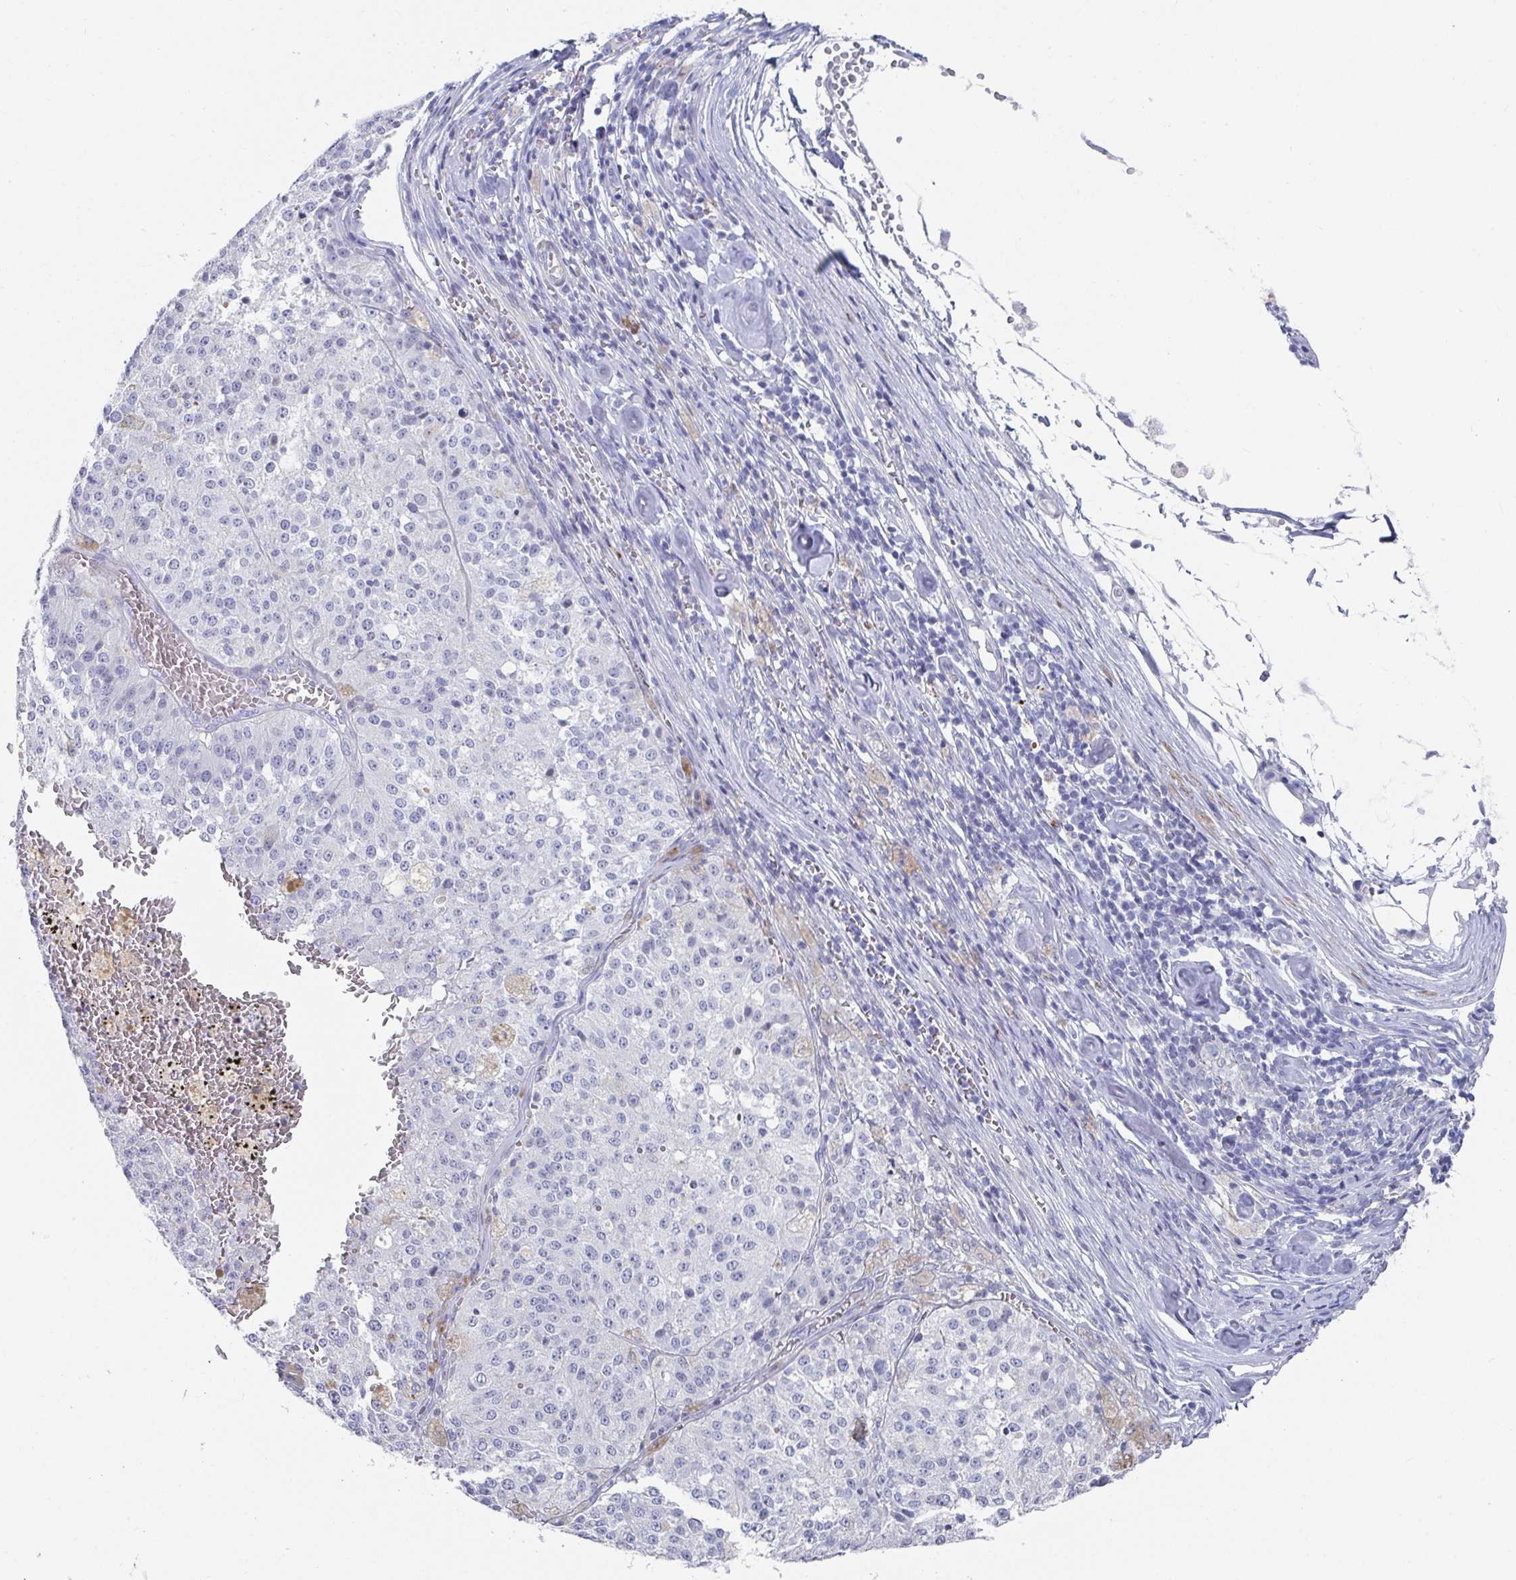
{"staining": {"intensity": "negative", "quantity": "none", "location": "none"}, "tissue": "melanoma", "cell_type": "Tumor cells", "image_type": "cancer", "snomed": [{"axis": "morphology", "description": "Malignant melanoma, Metastatic site"}, {"axis": "topography", "description": "Lymph node"}], "caption": "Malignant melanoma (metastatic site) was stained to show a protein in brown. There is no significant expression in tumor cells.", "gene": "ZFP82", "patient": {"sex": "female", "age": 64}}